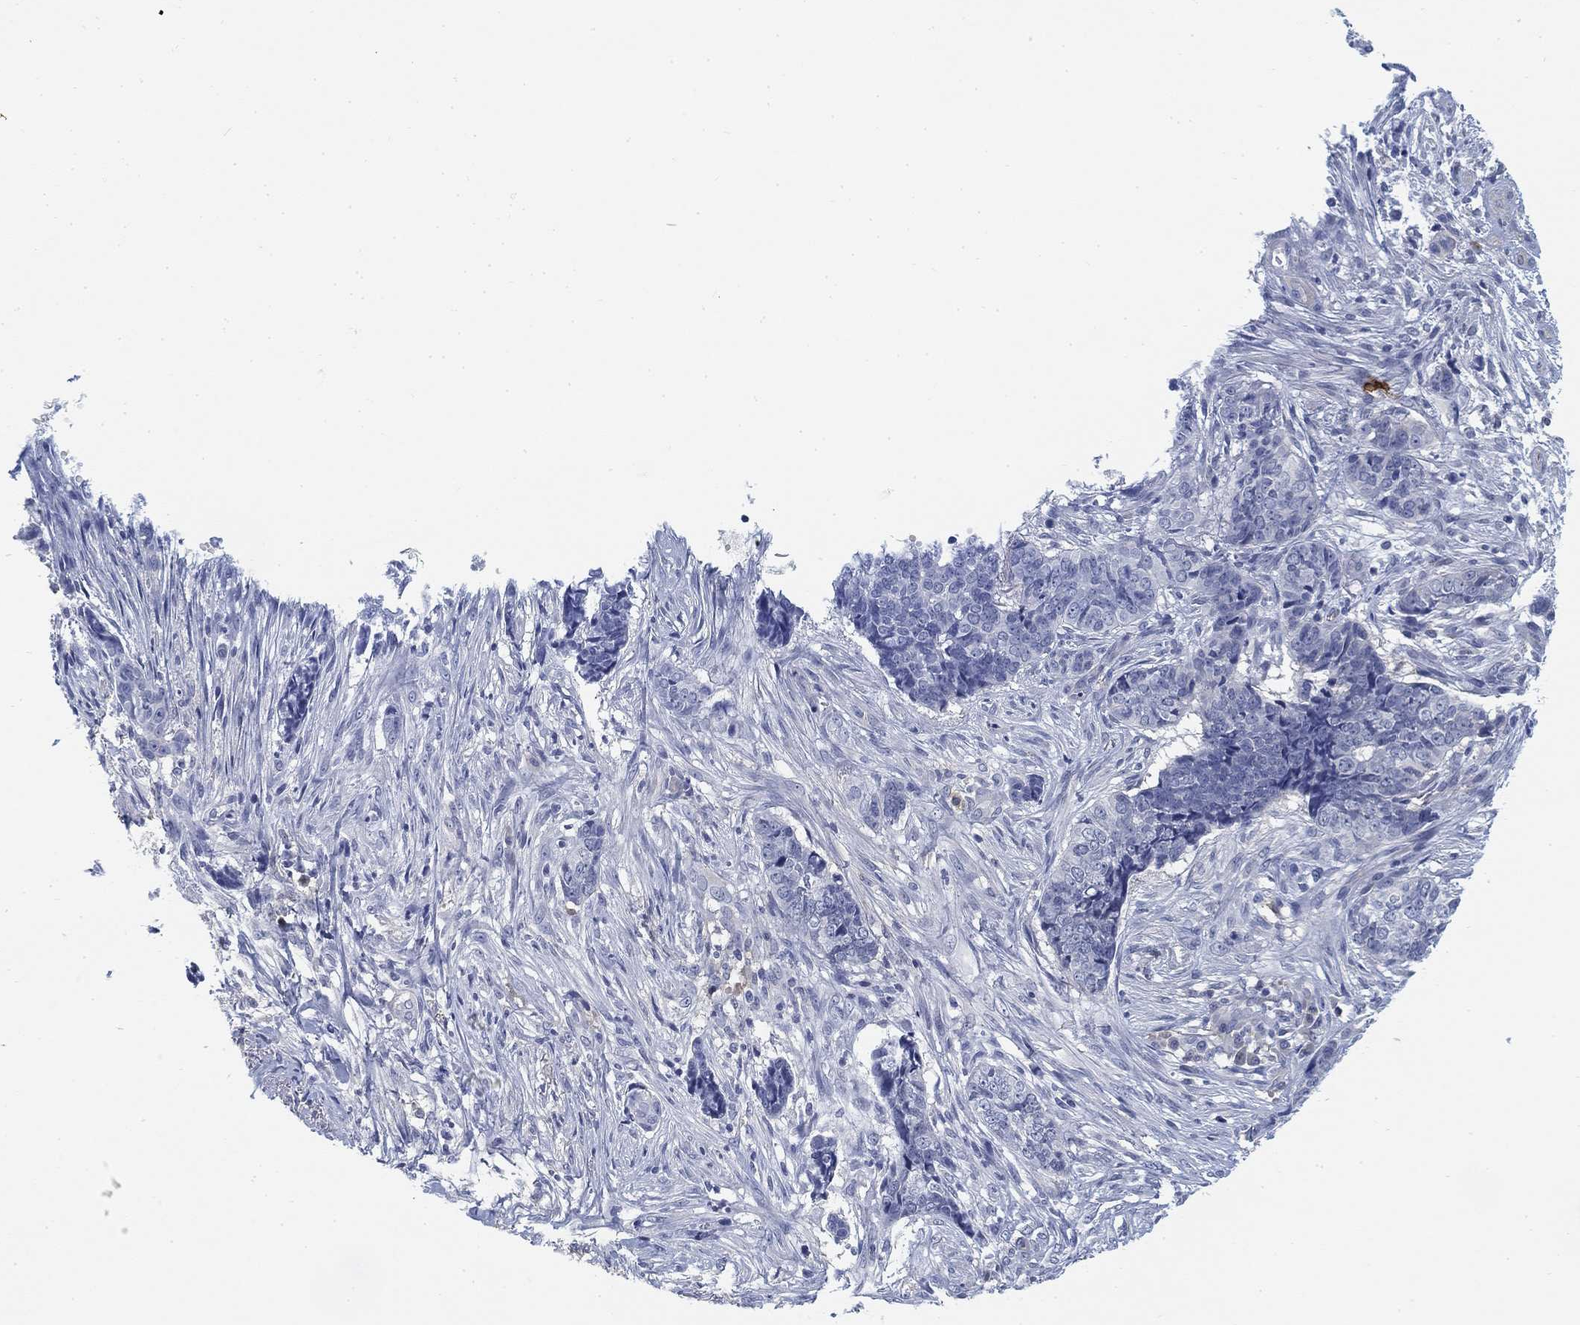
{"staining": {"intensity": "negative", "quantity": "none", "location": "none"}, "tissue": "skin cancer", "cell_type": "Tumor cells", "image_type": "cancer", "snomed": [{"axis": "morphology", "description": "Basal cell carcinoma"}, {"axis": "topography", "description": "Skin"}], "caption": "This is a image of IHC staining of skin cancer, which shows no staining in tumor cells.", "gene": "SLC2A5", "patient": {"sex": "male", "age": 86}}